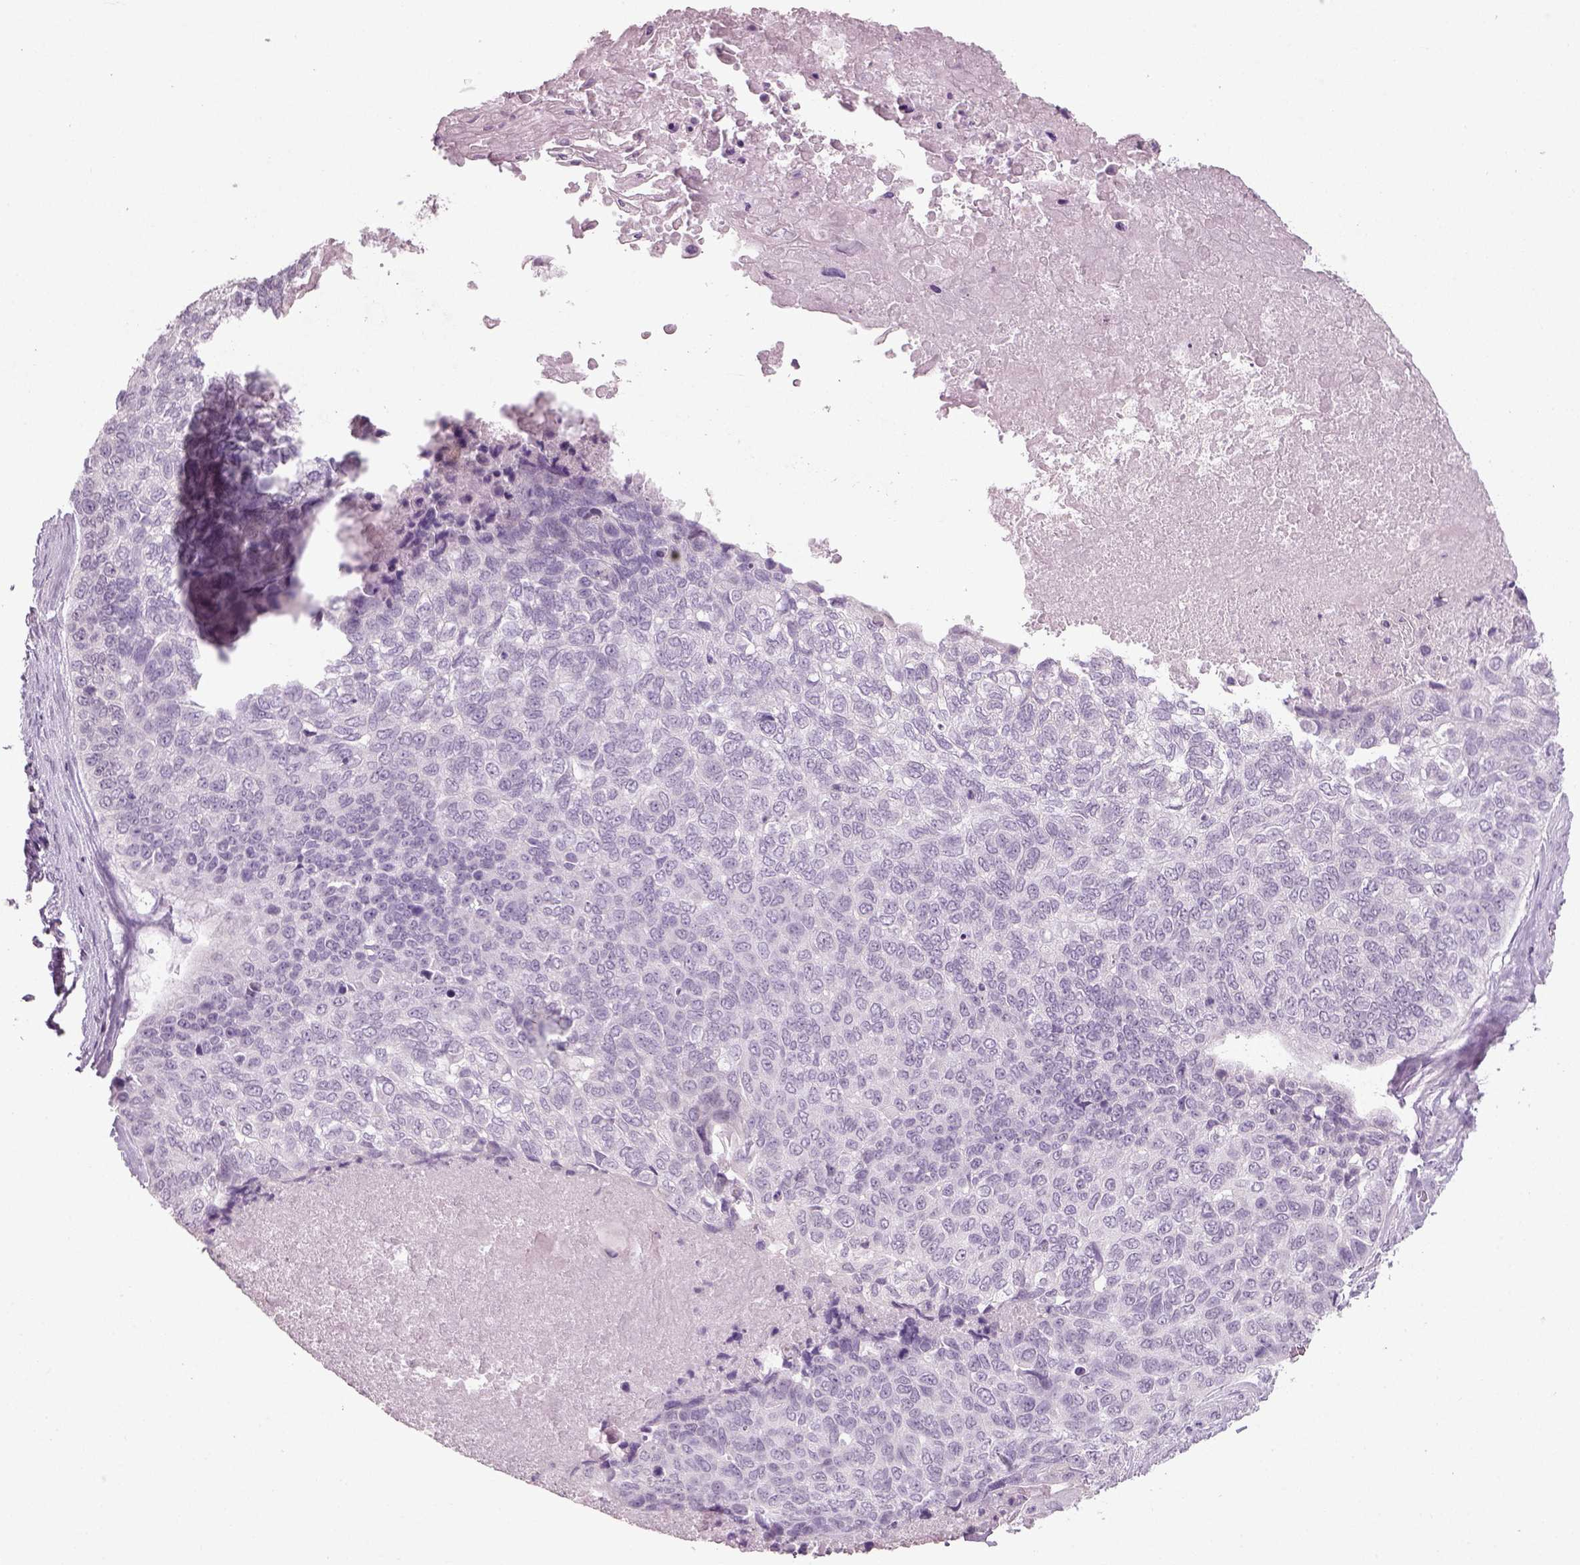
{"staining": {"intensity": "negative", "quantity": "none", "location": "none"}, "tissue": "lung cancer", "cell_type": "Tumor cells", "image_type": "cancer", "snomed": [{"axis": "morphology", "description": "Squamous cell carcinoma, NOS"}, {"axis": "topography", "description": "Lung"}], "caption": "DAB immunohistochemical staining of human lung squamous cell carcinoma displays no significant positivity in tumor cells.", "gene": "SLC6A2", "patient": {"sex": "male", "age": 69}}